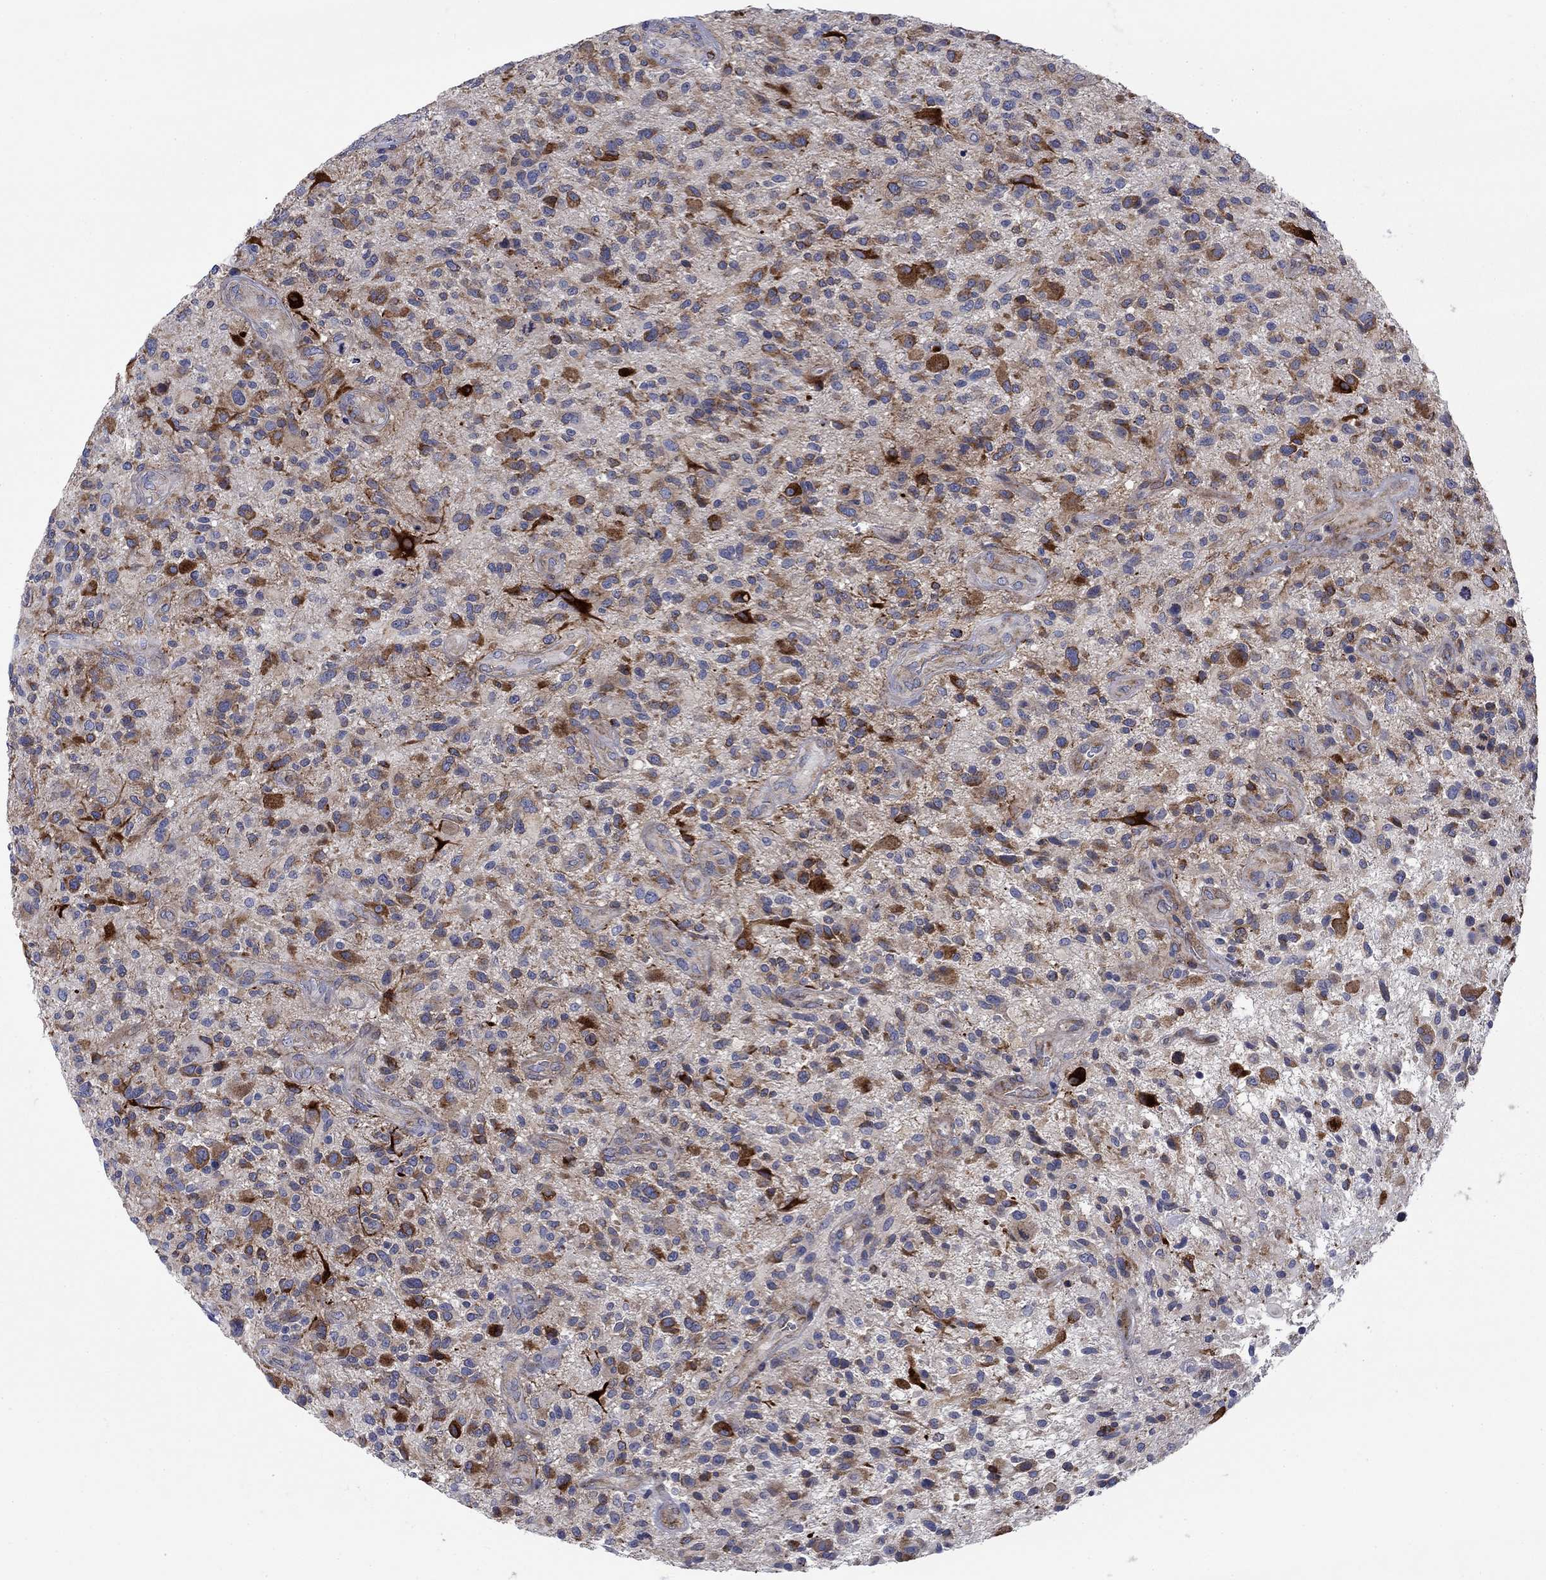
{"staining": {"intensity": "strong", "quantity": "<25%", "location": "cytoplasmic/membranous"}, "tissue": "glioma", "cell_type": "Tumor cells", "image_type": "cancer", "snomed": [{"axis": "morphology", "description": "Glioma, malignant, High grade"}, {"axis": "topography", "description": "Brain"}], "caption": "Immunohistochemical staining of human glioma demonstrates strong cytoplasmic/membranous protein staining in approximately <25% of tumor cells.", "gene": "FXR1", "patient": {"sex": "male", "age": 47}}